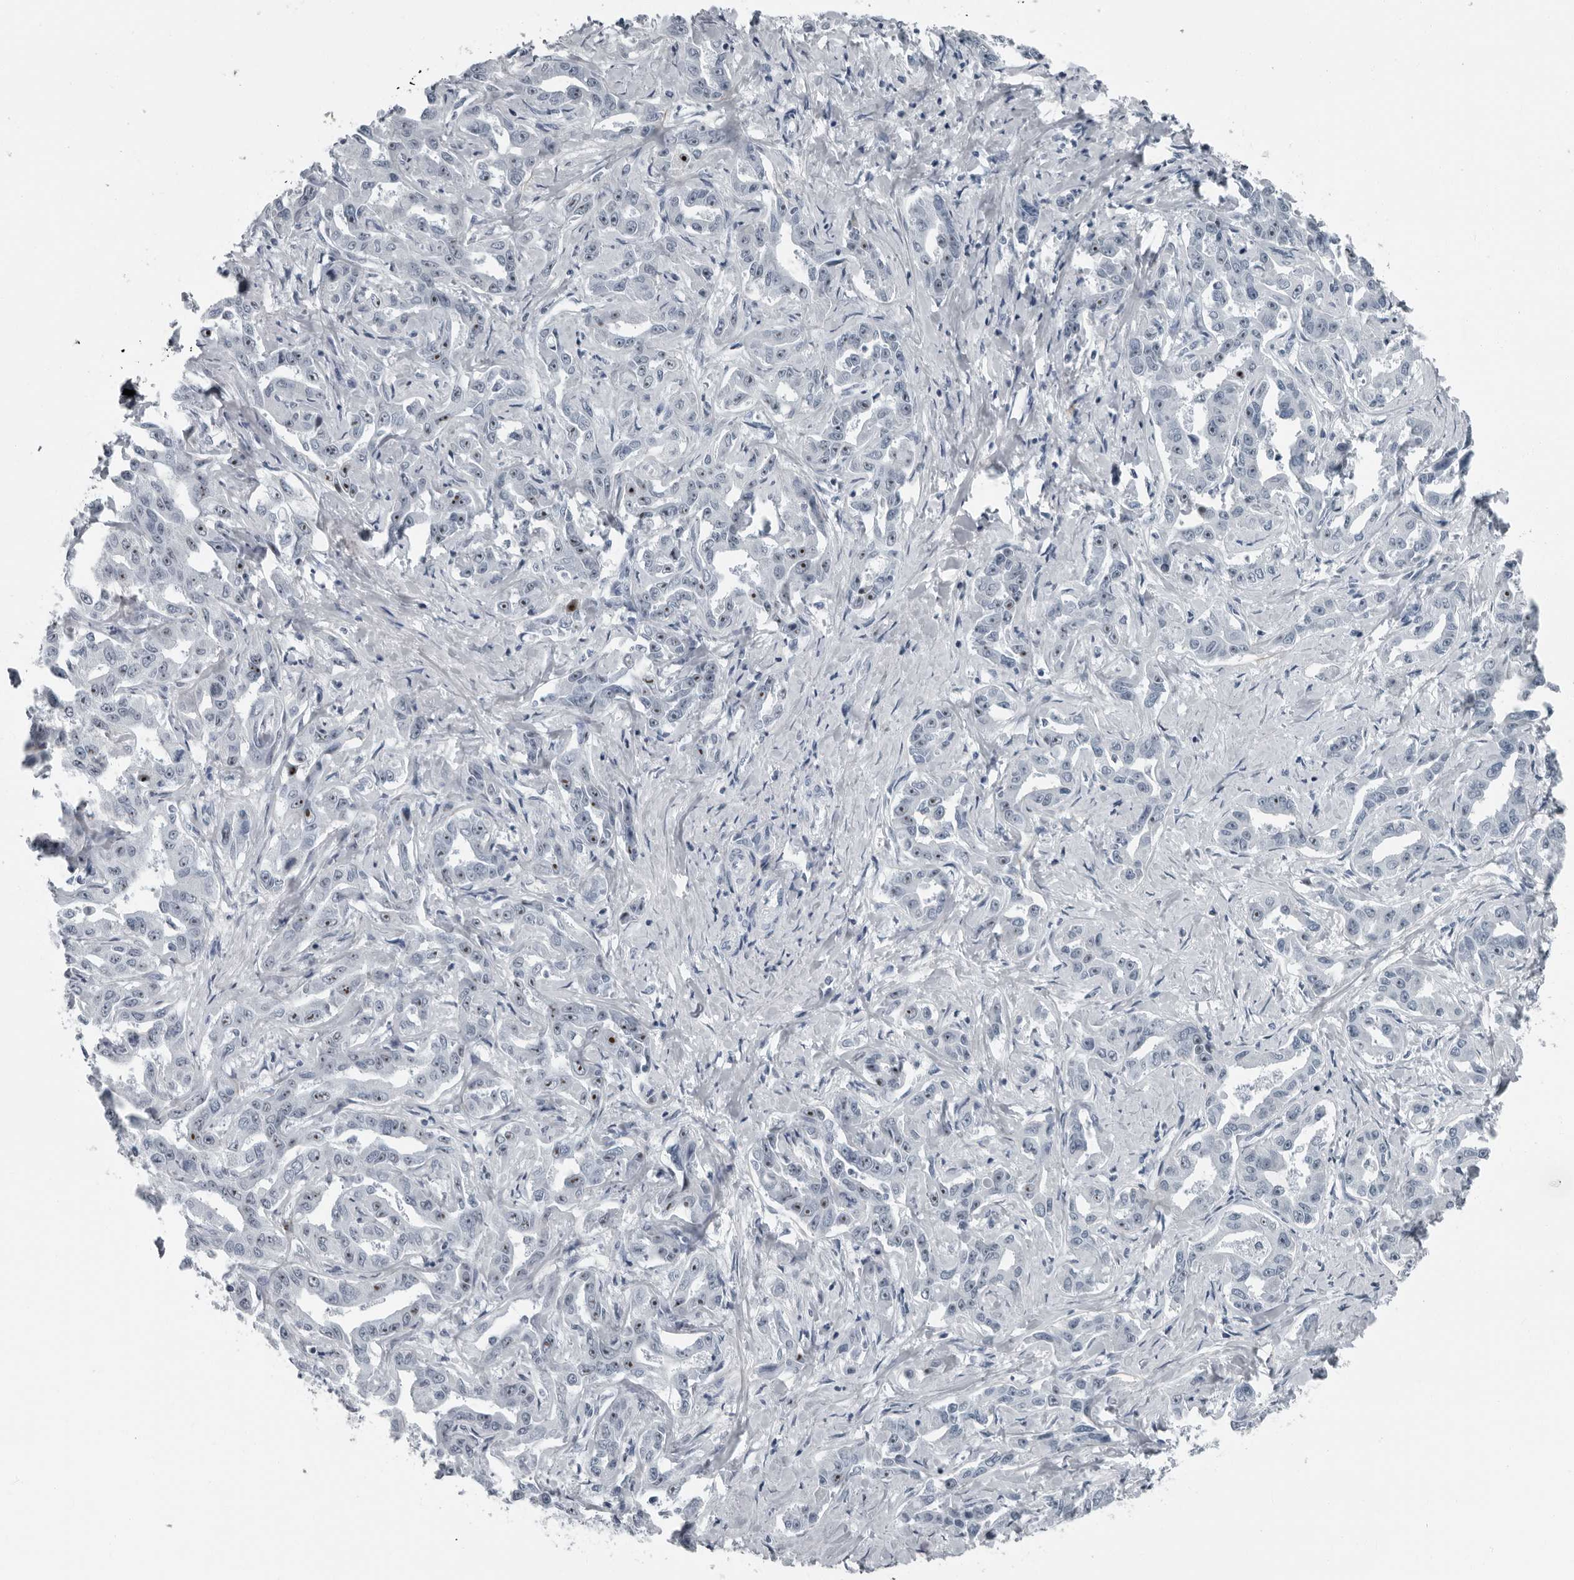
{"staining": {"intensity": "moderate", "quantity": "25%-75%", "location": "nuclear"}, "tissue": "liver cancer", "cell_type": "Tumor cells", "image_type": "cancer", "snomed": [{"axis": "morphology", "description": "Cholangiocarcinoma"}, {"axis": "topography", "description": "Liver"}], "caption": "The immunohistochemical stain shows moderate nuclear staining in tumor cells of liver cancer (cholangiocarcinoma) tissue.", "gene": "PDCD11", "patient": {"sex": "male", "age": 59}}